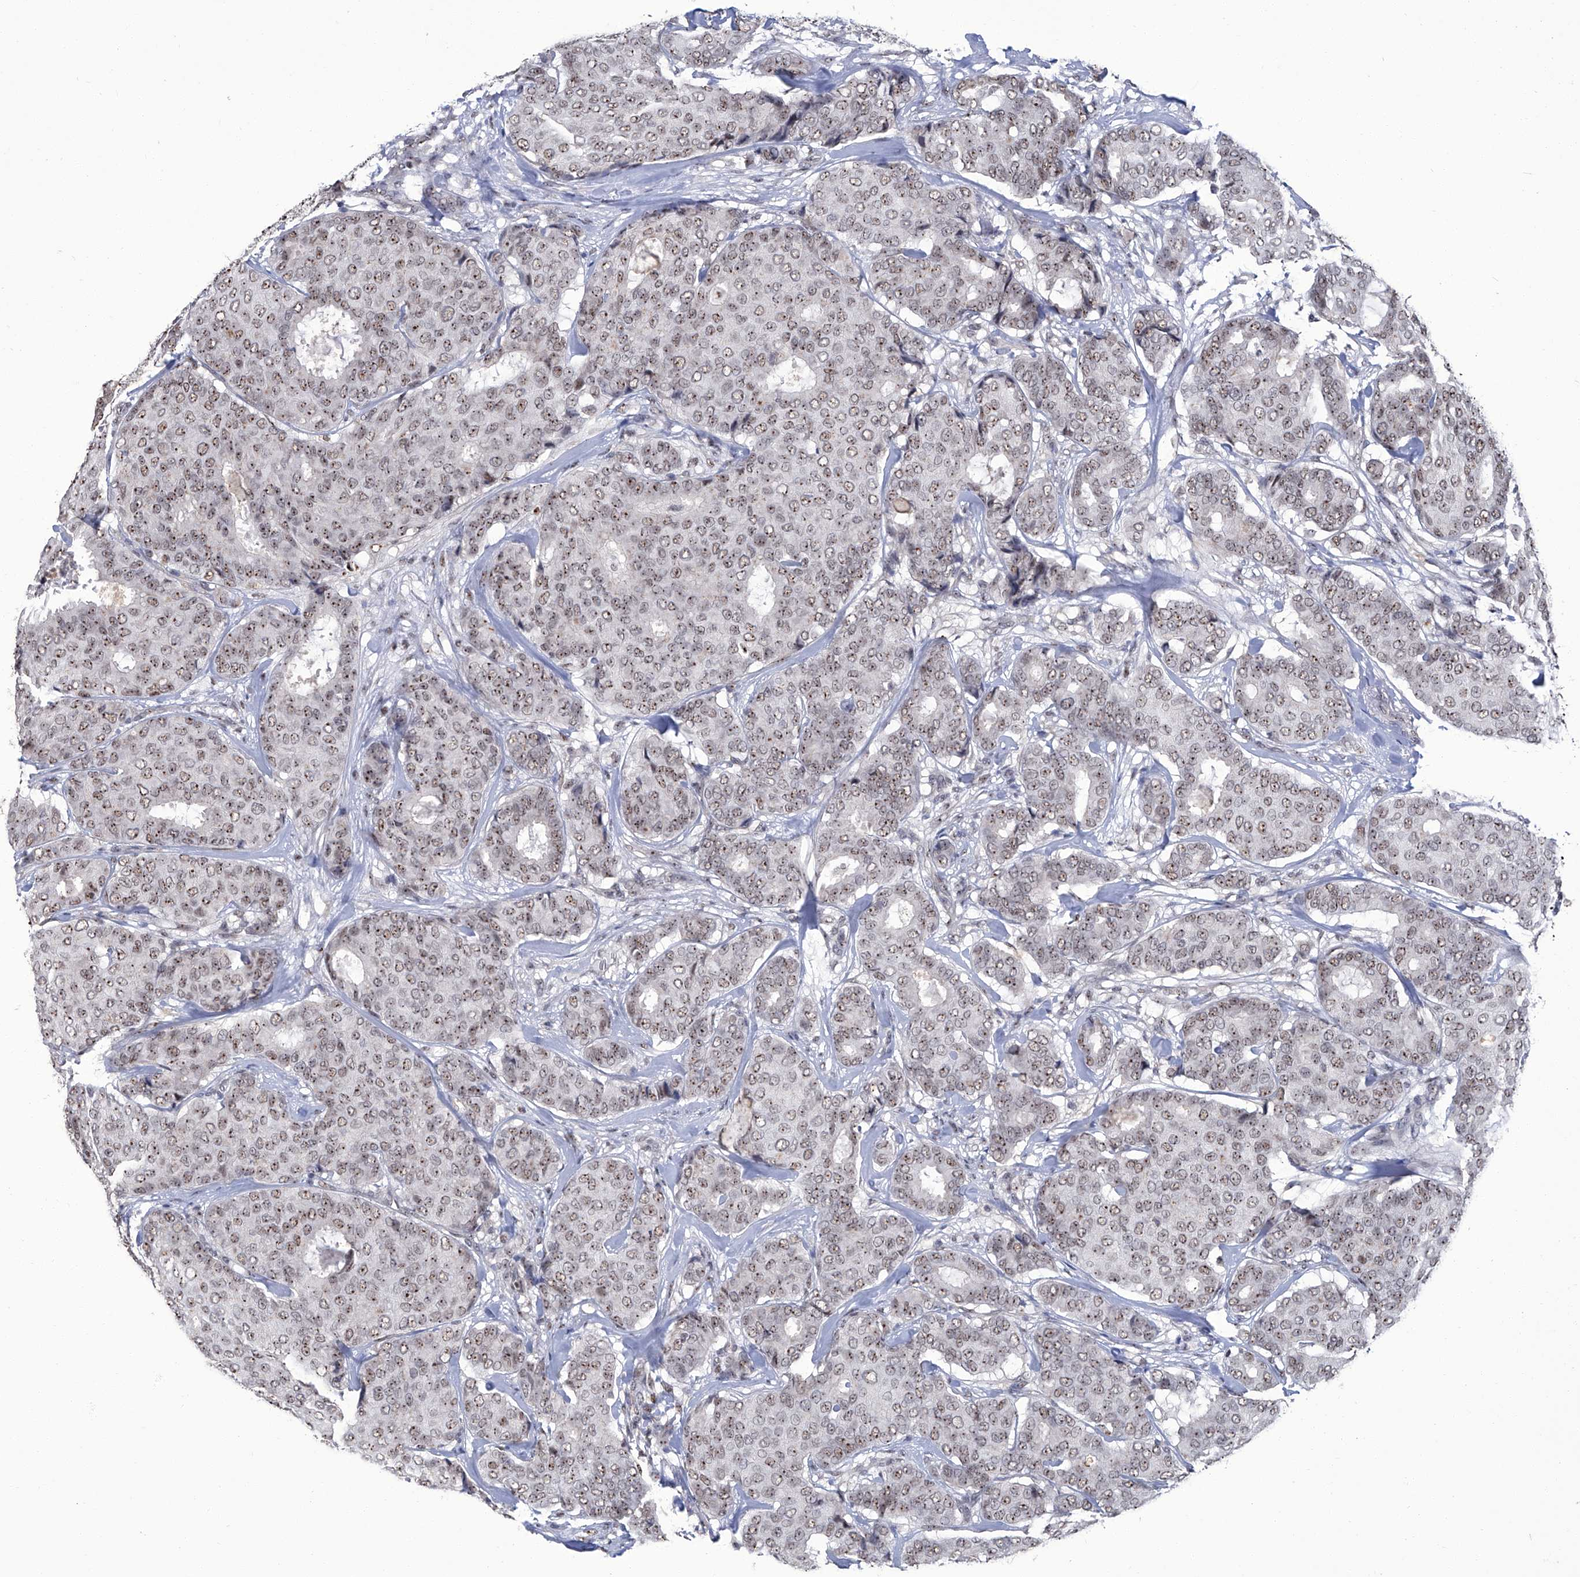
{"staining": {"intensity": "moderate", "quantity": ">75%", "location": "nuclear"}, "tissue": "breast cancer", "cell_type": "Tumor cells", "image_type": "cancer", "snomed": [{"axis": "morphology", "description": "Duct carcinoma"}, {"axis": "topography", "description": "Breast"}], "caption": "Brown immunohistochemical staining in breast cancer reveals moderate nuclear staining in about >75% of tumor cells.", "gene": "CMTR1", "patient": {"sex": "female", "age": 75}}